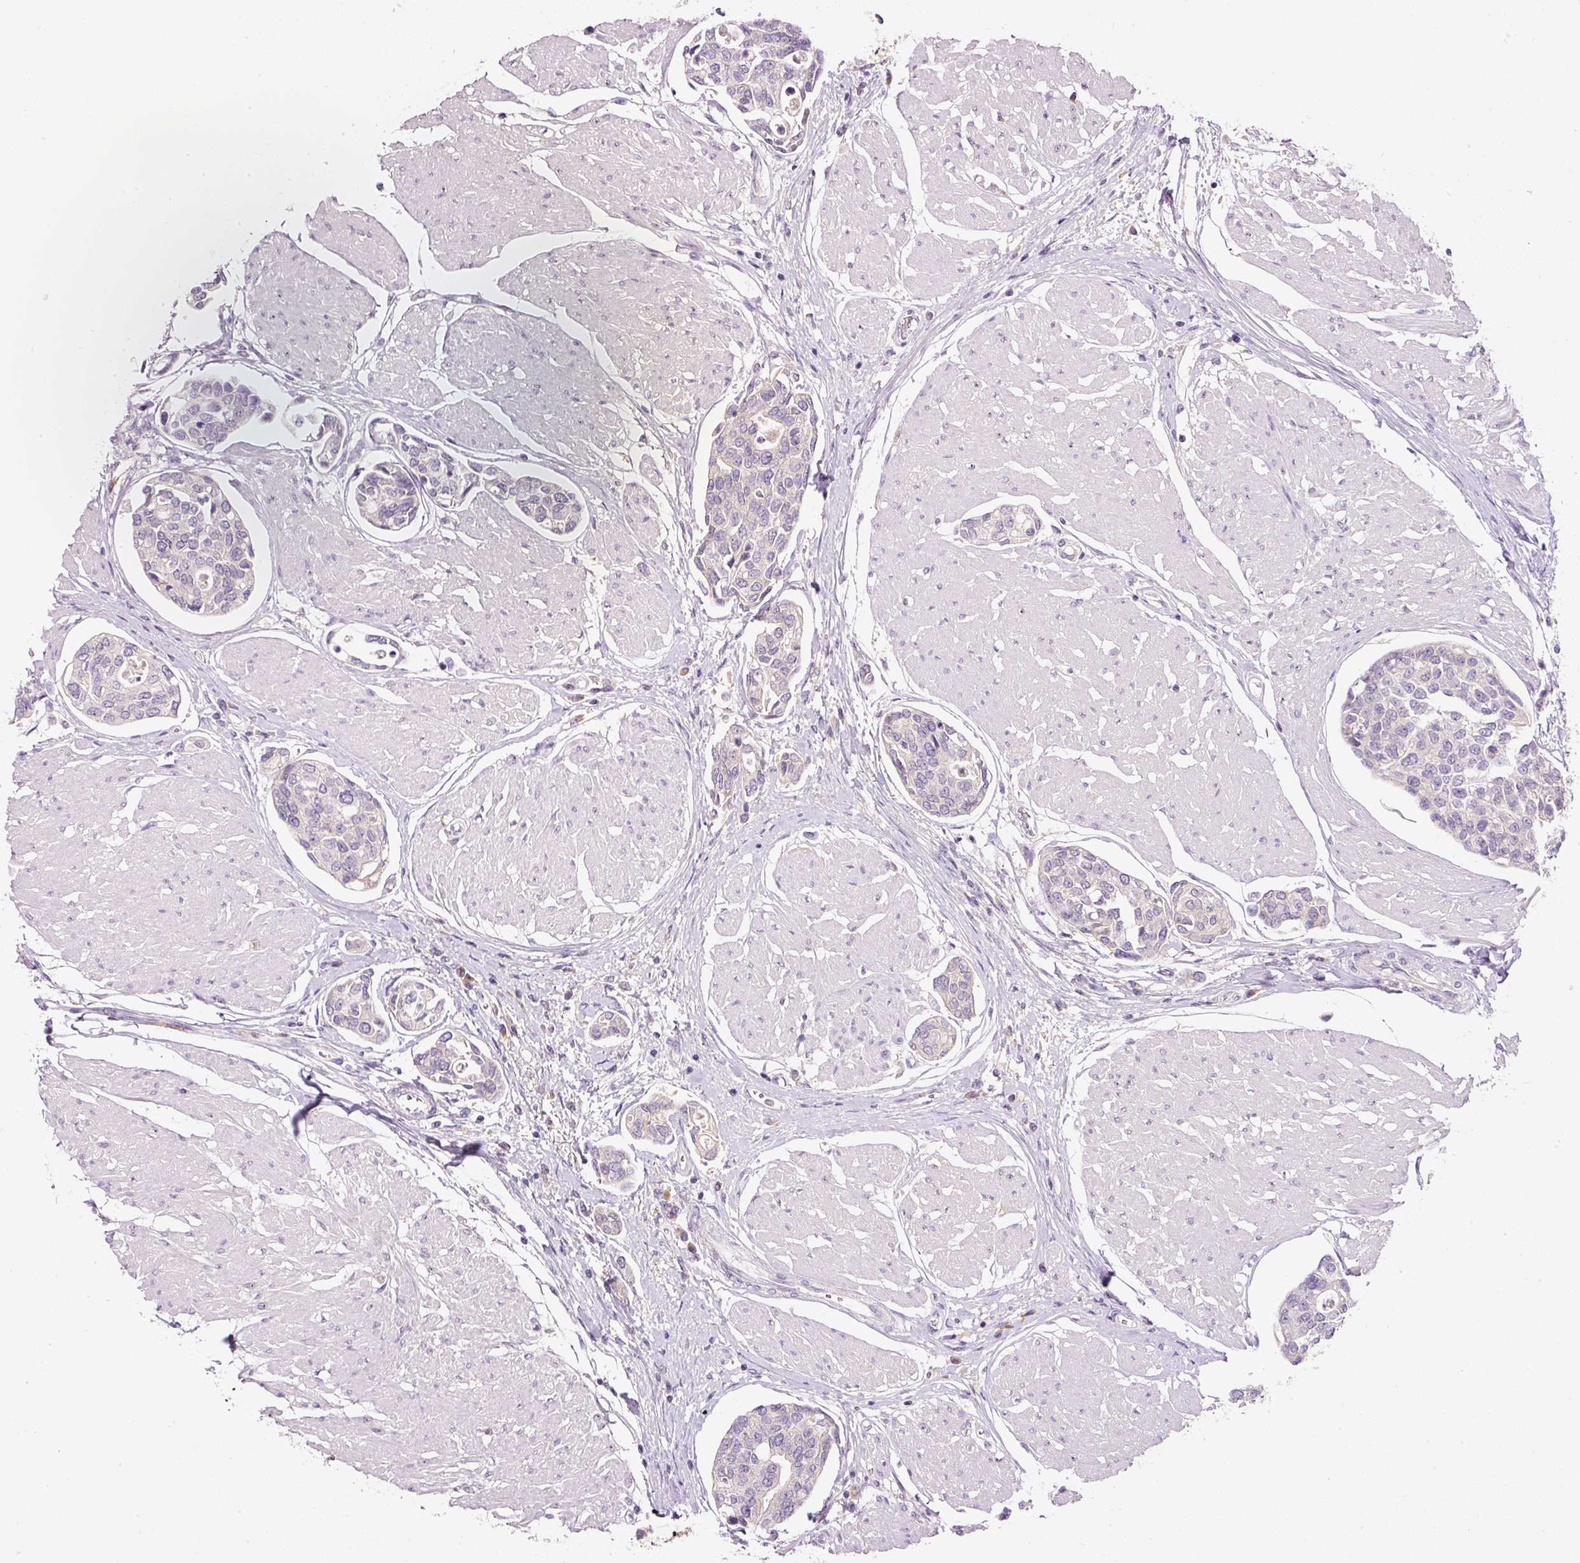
{"staining": {"intensity": "negative", "quantity": "none", "location": "none"}, "tissue": "urothelial cancer", "cell_type": "Tumor cells", "image_type": "cancer", "snomed": [{"axis": "morphology", "description": "Urothelial carcinoma, High grade"}, {"axis": "topography", "description": "Urinary bladder"}], "caption": "Protein analysis of urothelial cancer exhibits no significant expression in tumor cells.", "gene": "TMEM37", "patient": {"sex": "male", "age": 78}}